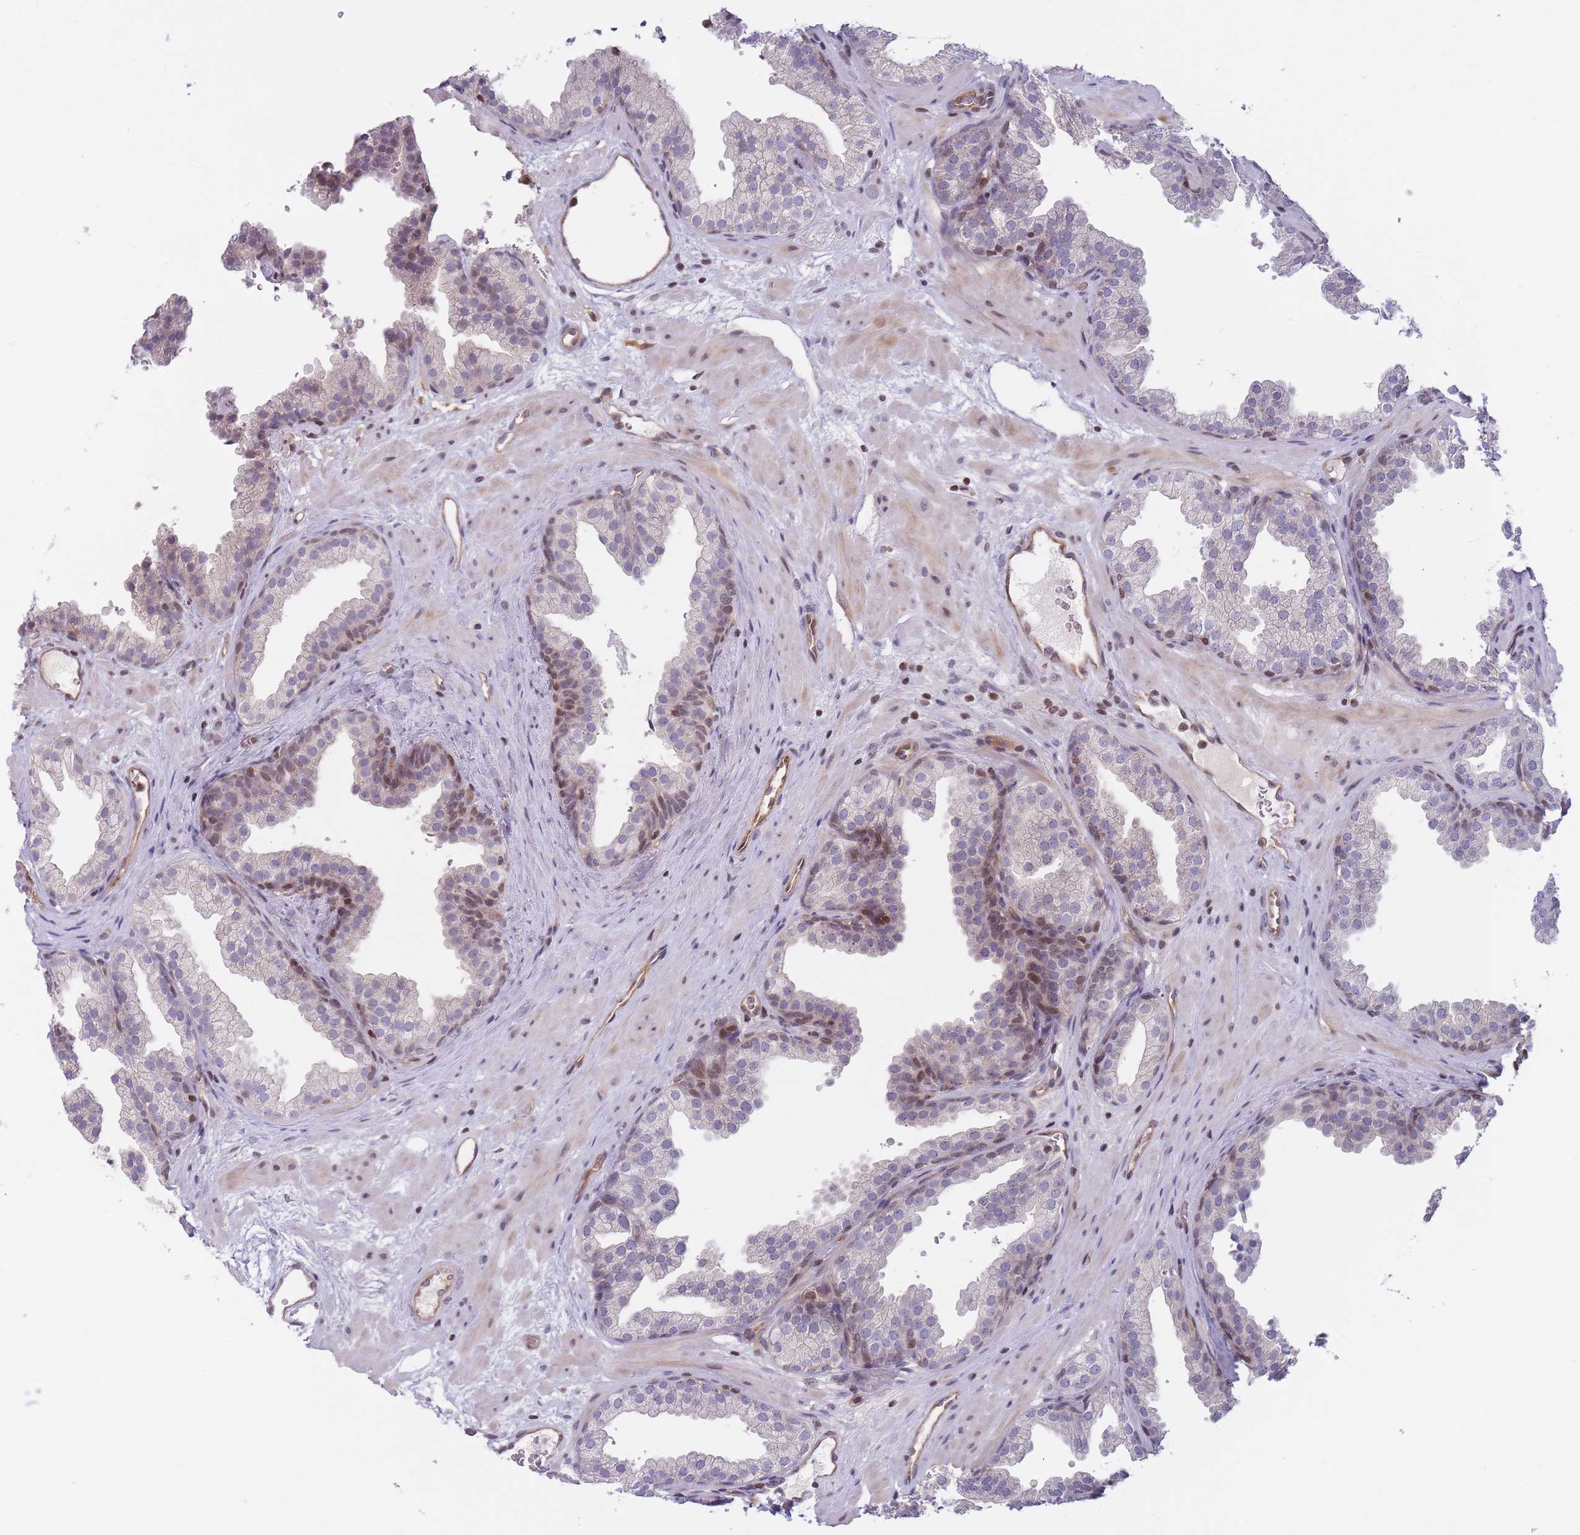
{"staining": {"intensity": "moderate", "quantity": "<25%", "location": "cytoplasmic/membranous,nuclear"}, "tissue": "prostate", "cell_type": "Glandular cells", "image_type": "normal", "snomed": [{"axis": "morphology", "description": "Normal tissue, NOS"}, {"axis": "topography", "description": "Prostate"}], "caption": "Immunohistochemical staining of normal human prostate shows moderate cytoplasmic/membranous,nuclear protein staining in approximately <25% of glandular cells.", "gene": "SLC35F5", "patient": {"sex": "male", "age": 37}}